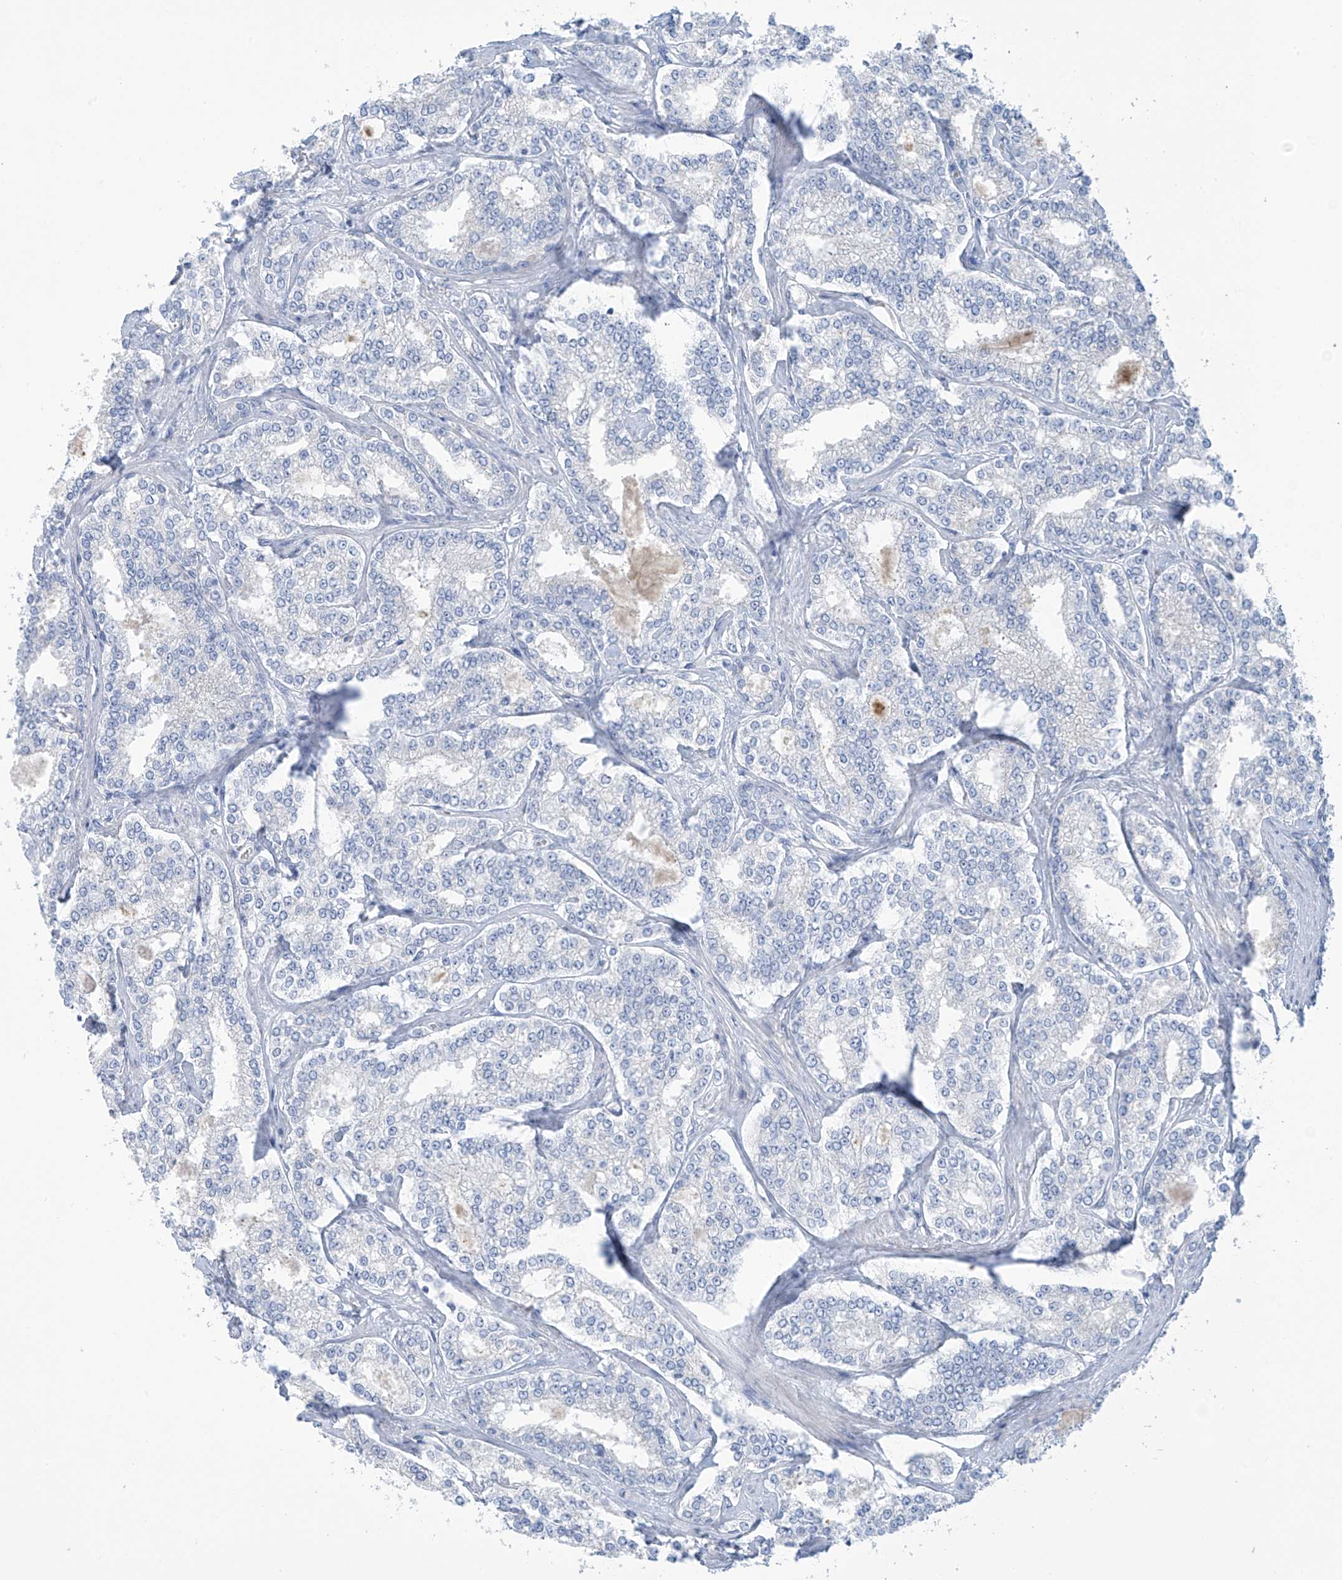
{"staining": {"intensity": "negative", "quantity": "none", "location": "none"}, "tissue": "prostate cancer", "cell_type": "Tumor cells", "image_type": "cancer", "snomed": [{"axis": "morphology", "description": "Normal tissue, NOS"}, {"axis": "morphology", "description": "Adenocarcinoma, High grade"}, {"axis": "topography", "description": "Prostate"}], "caption": "Prostate cancer stained for a protein using IHC shows no positivity tumor cells.", "gene": "FABP2", "patient": {"sex": "male", "age": 83}}